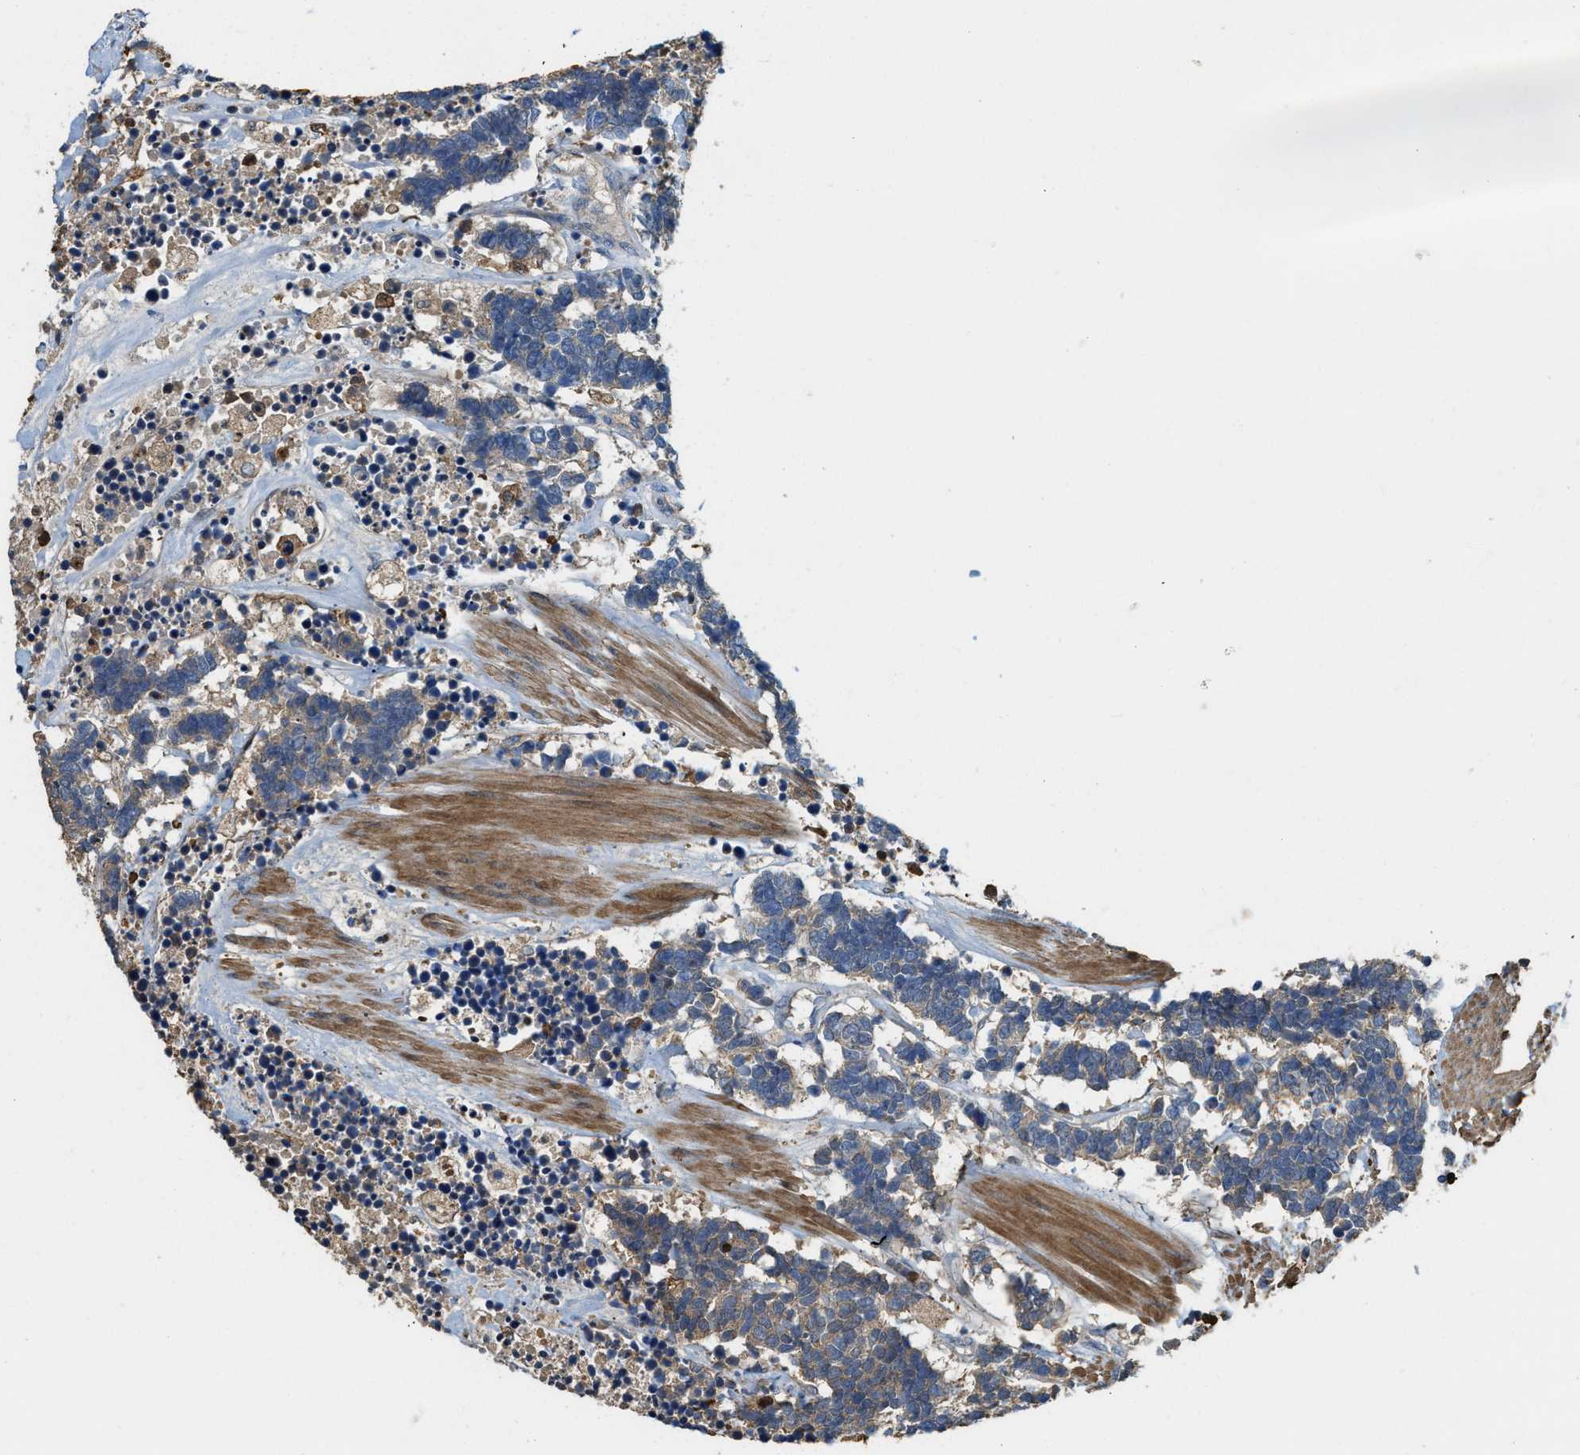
{"staining": {"intensity": "weak", "quantity": "<25%", "location": "cytoplasmic/membranous"}, "tissue": "carcinoid", "cell_type": "Tumor cells", "image_type": "cancer", "snomed": [{"axis": "morphology", "description": "Carcinoma, NOS"}, {"axis": "morphology", "description": "Carcinoid, malignant, NOS"}, {"axis": "topography", "description": "Urinary bladder"}], "caption": "Immunohistochemistry histopathology image of neoplastic tissue: carcinoid stained with DAB displays no significant protein positivity in tumor cells.", "gene": "SERPINB5", "patient": {"sex": "male", "age": 57}}